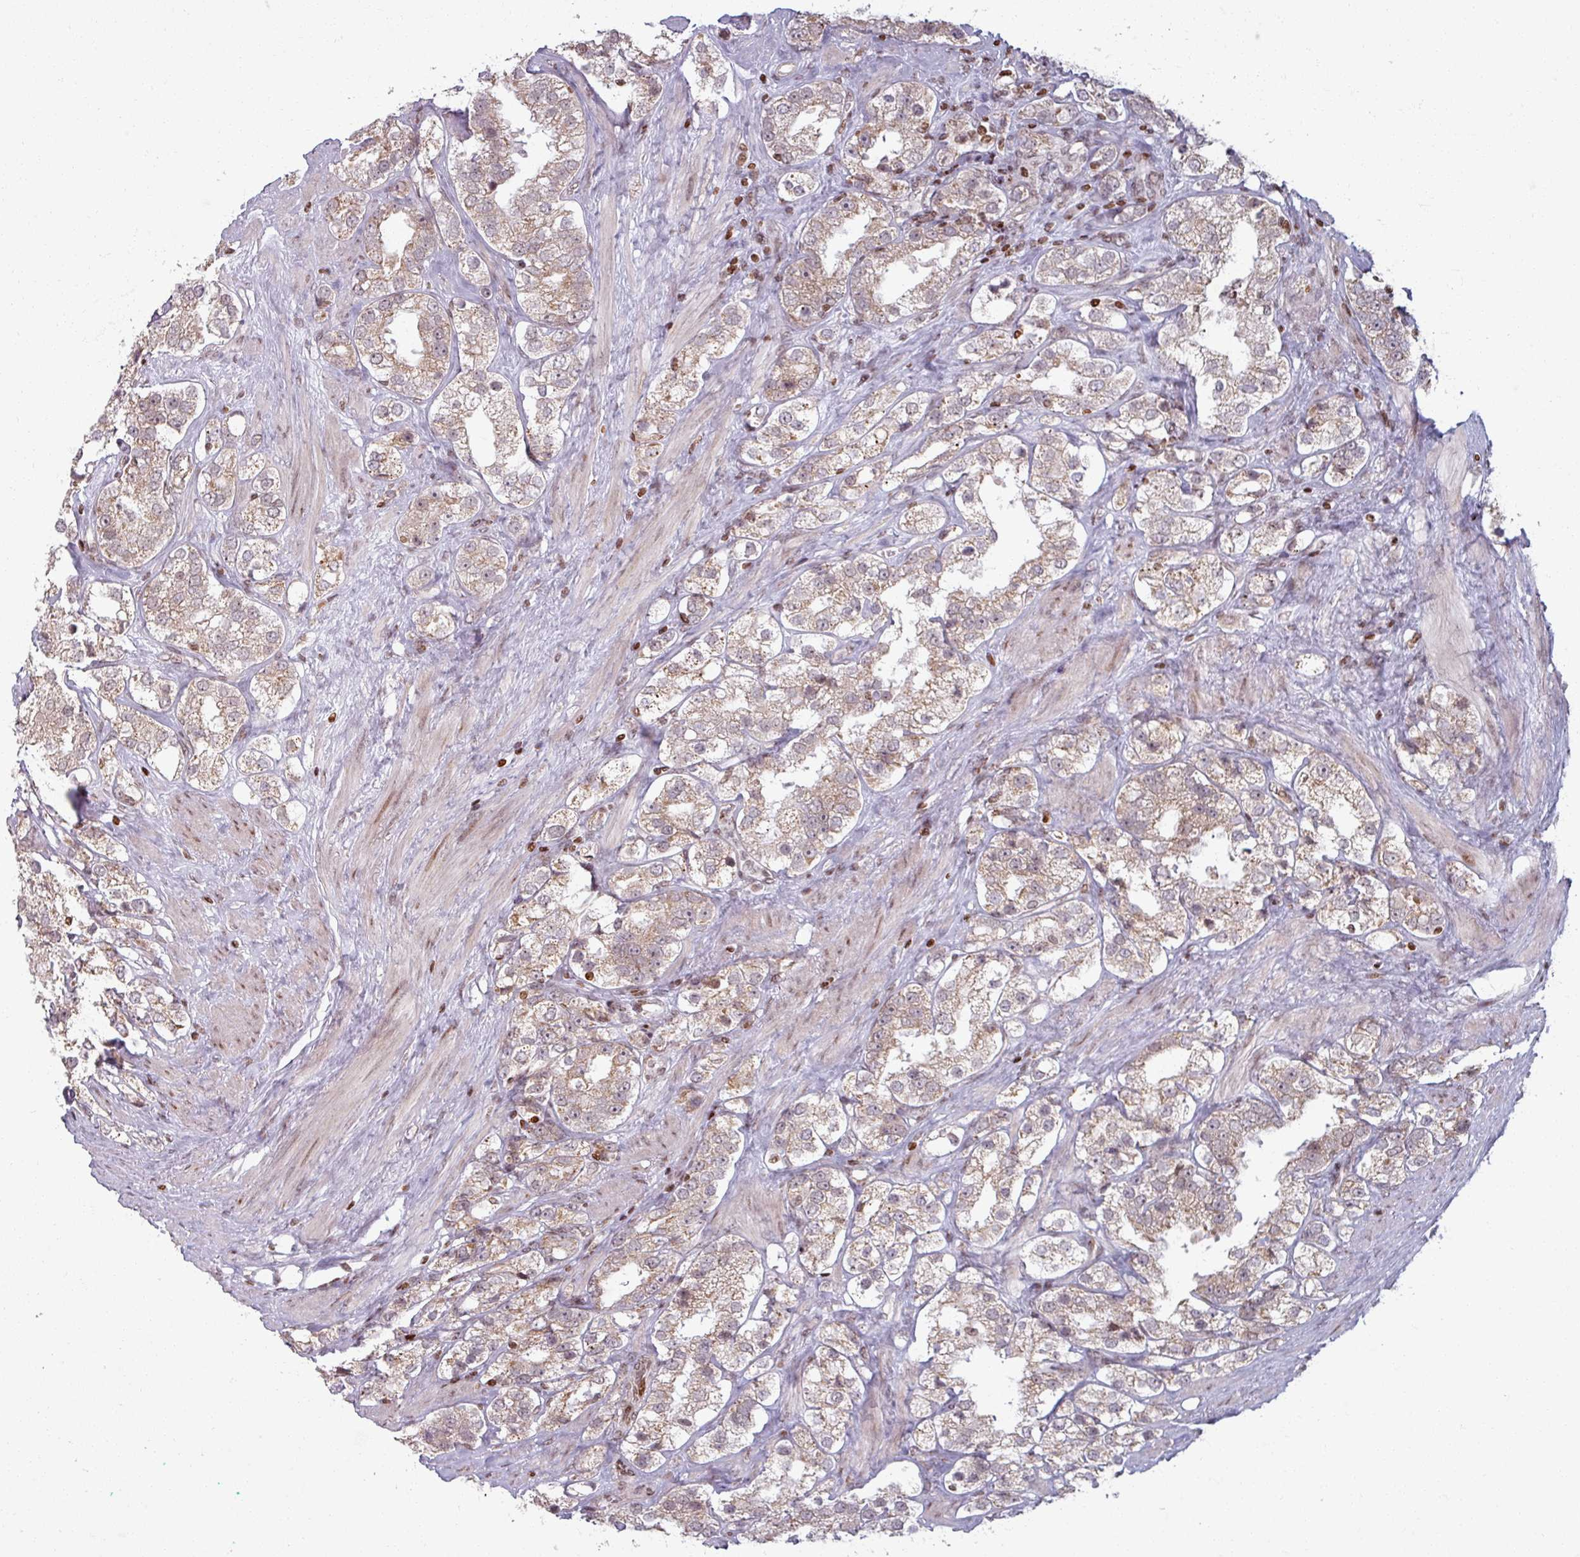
{"staining": {"intensity": "weak", "quantity": ">75%", "location": "cytoplasmic/membranous"}, "tissue": "prostate cancer", "cell_type": "Tumor cells", "image_type": "cancer", "snomed": [{"axis": "morphology", "description": "Adenocarcinoma, NOS"}, {"axis": "topography", "description": "Prostate"}], "caption": "This micrograph reveals prostate cancer (adenocarcinoma) stained with IHC to label a protein in brown. The cytoplasmic/membranous of tumor cells show weak positivity for the protein. Nuclei are counter-stained blue.", "gene": "NCOR1", "patient": {"sex": "male", "age": 79}}